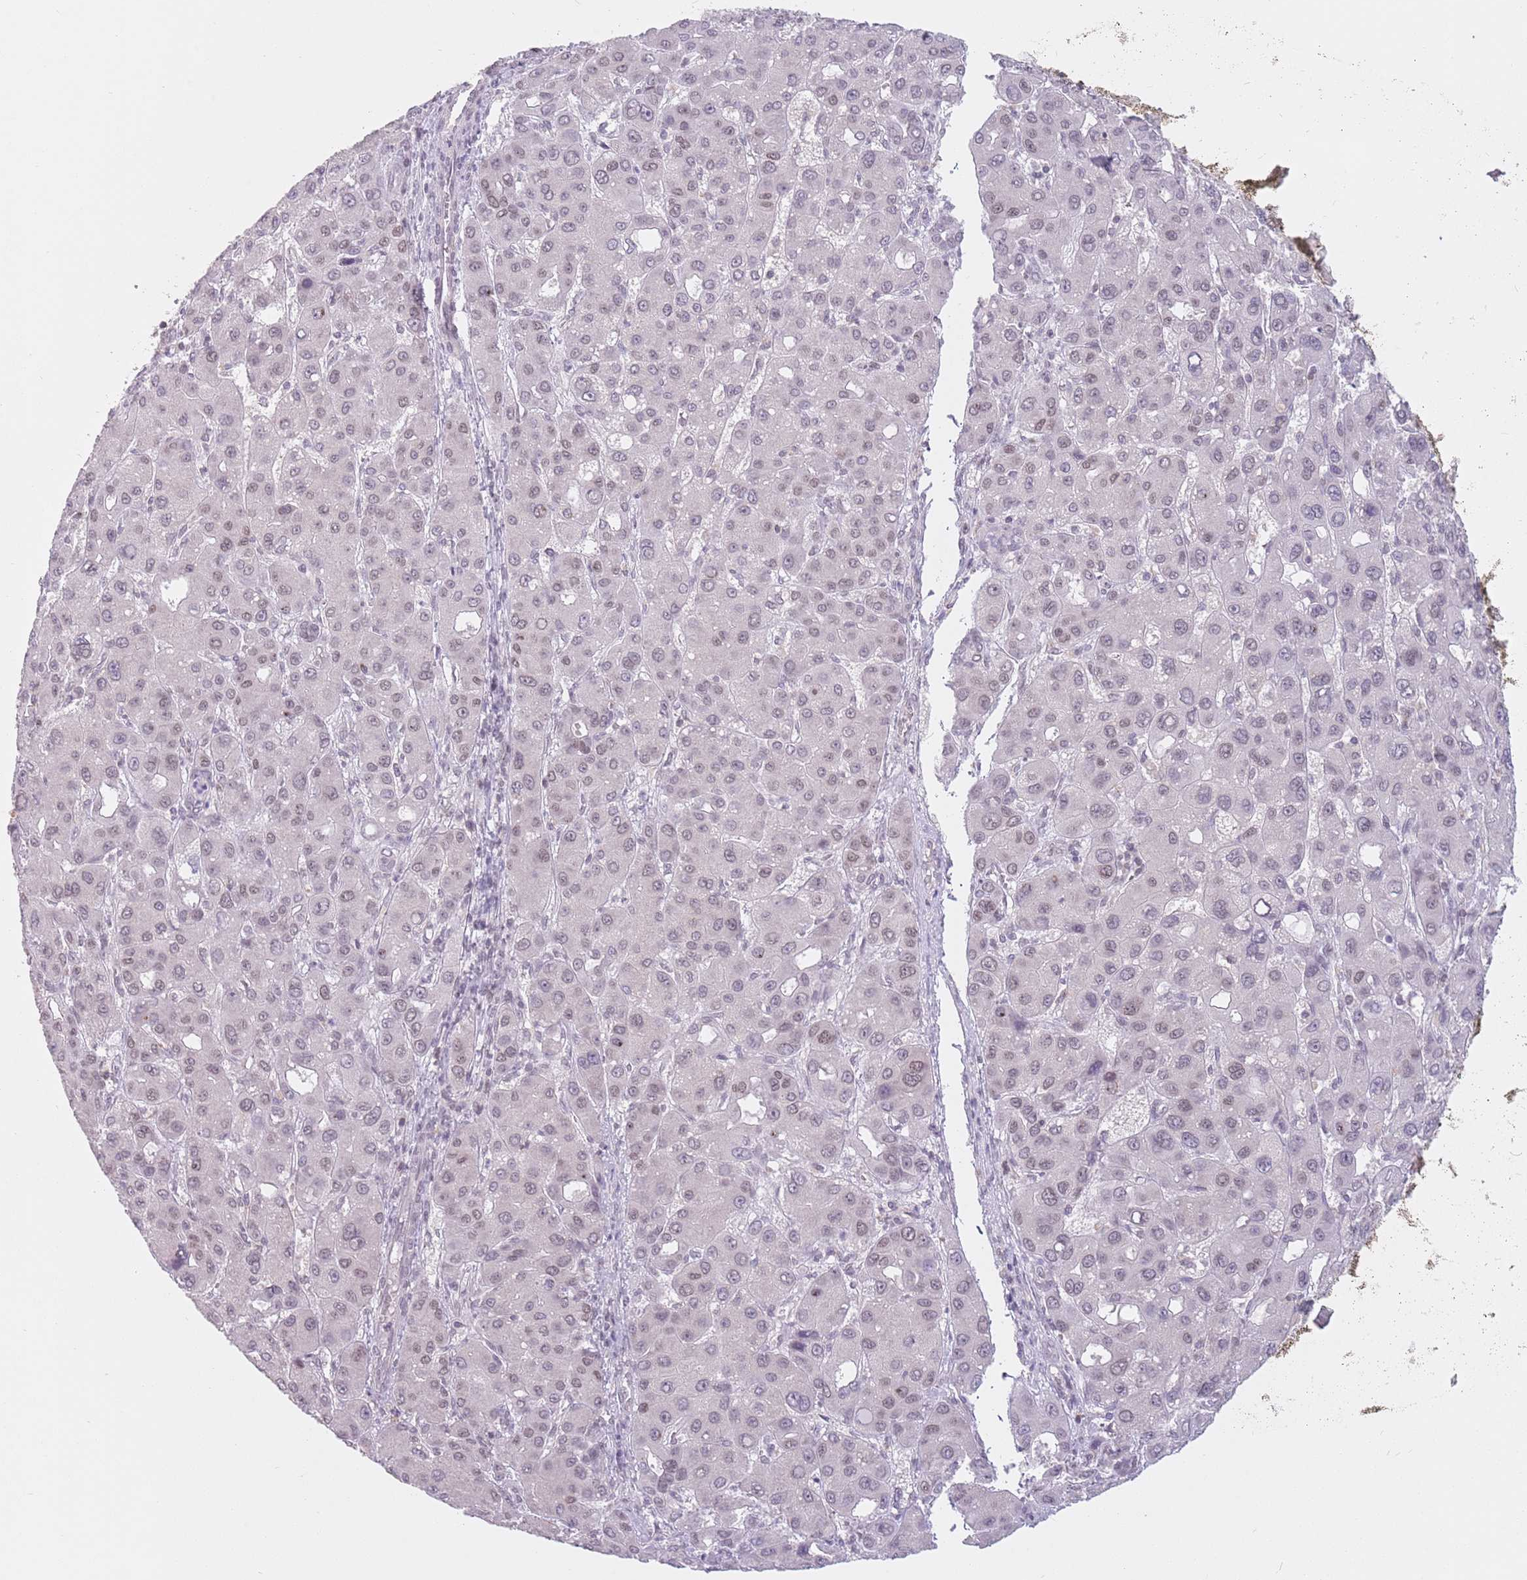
{"staining": {"intensity": "weak", "quantity": "25%-75%", "location": "nuclear"}, "tissue": "liver cancer", "cell_type": "Tumor cells", "image_type": "cancer", "snomed": [{"axis": "morphology", "description": "Carcinoma, Hepatocellular, NOS"}, {"axis": "topography", "description": "Liver"}], "caption": "The immunohistochemical stain labels weak nuclear staining in tumor cells of liver cancer (hepatocellular carcinoma) tissue.", "gene": "ZNF574", "patient": {"sex": "male", "age": 55}}